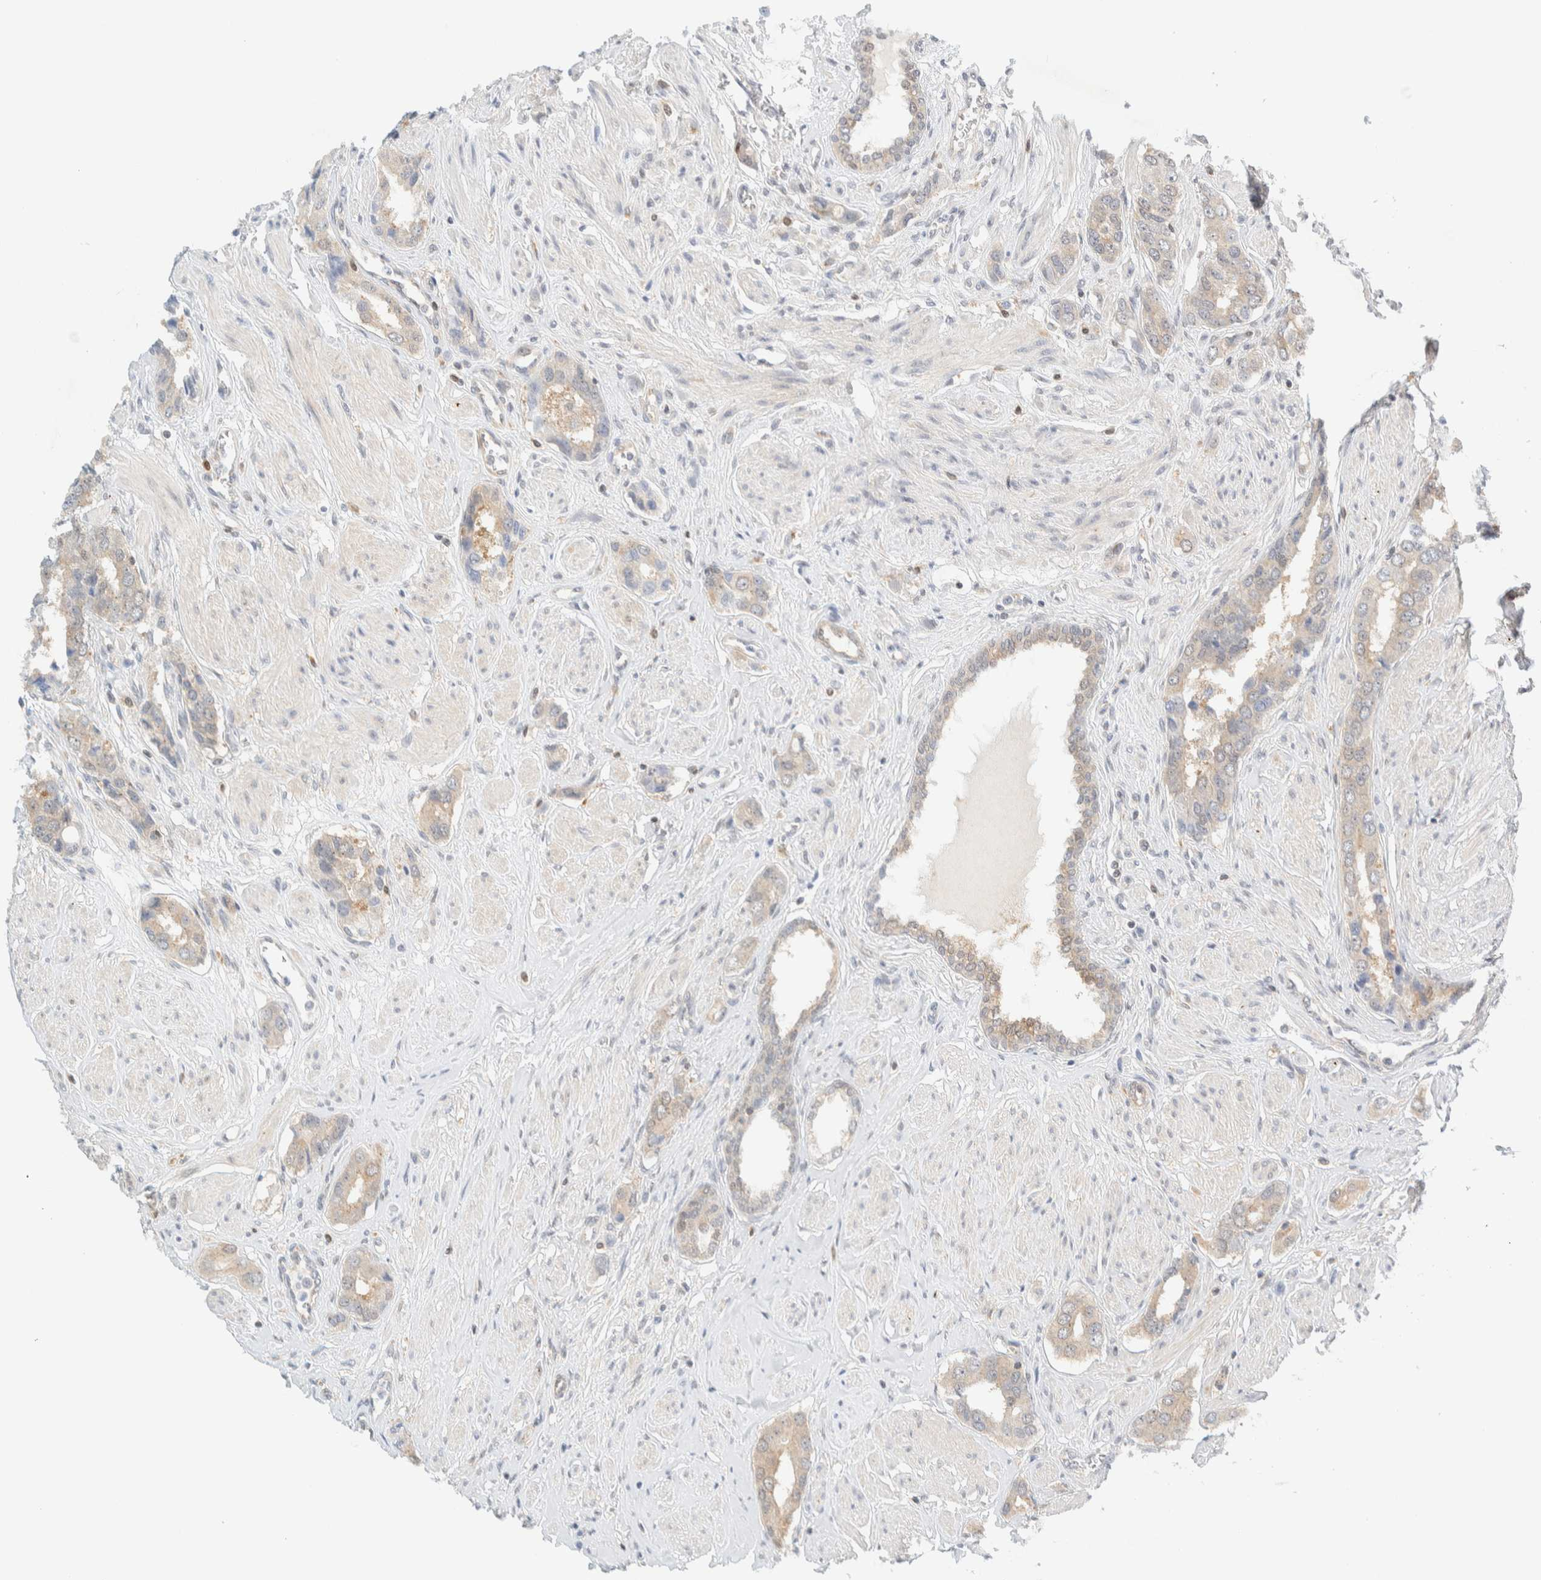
{"staining": {"intensity": "moderate", "quantity": "25%-75%", "location": "cytoplasmic/membranous"}, "tissue": "prostate cancer", "cell_type": "Tumor cells", "image_type": "cancer", "snomed": [{"axis": "morphology", "description": "Adenocarcinoma, High grade"}, {"axis": "topography", "description": "Prostate"}], "caption": "Moderate cytoplasmic/membranous expression is present in about 25%-75% of tumor cells in prostate high-grade adenocarcinoma.", "gene": "PCYT2", "patient": {"sex": "male", "age": 52}}